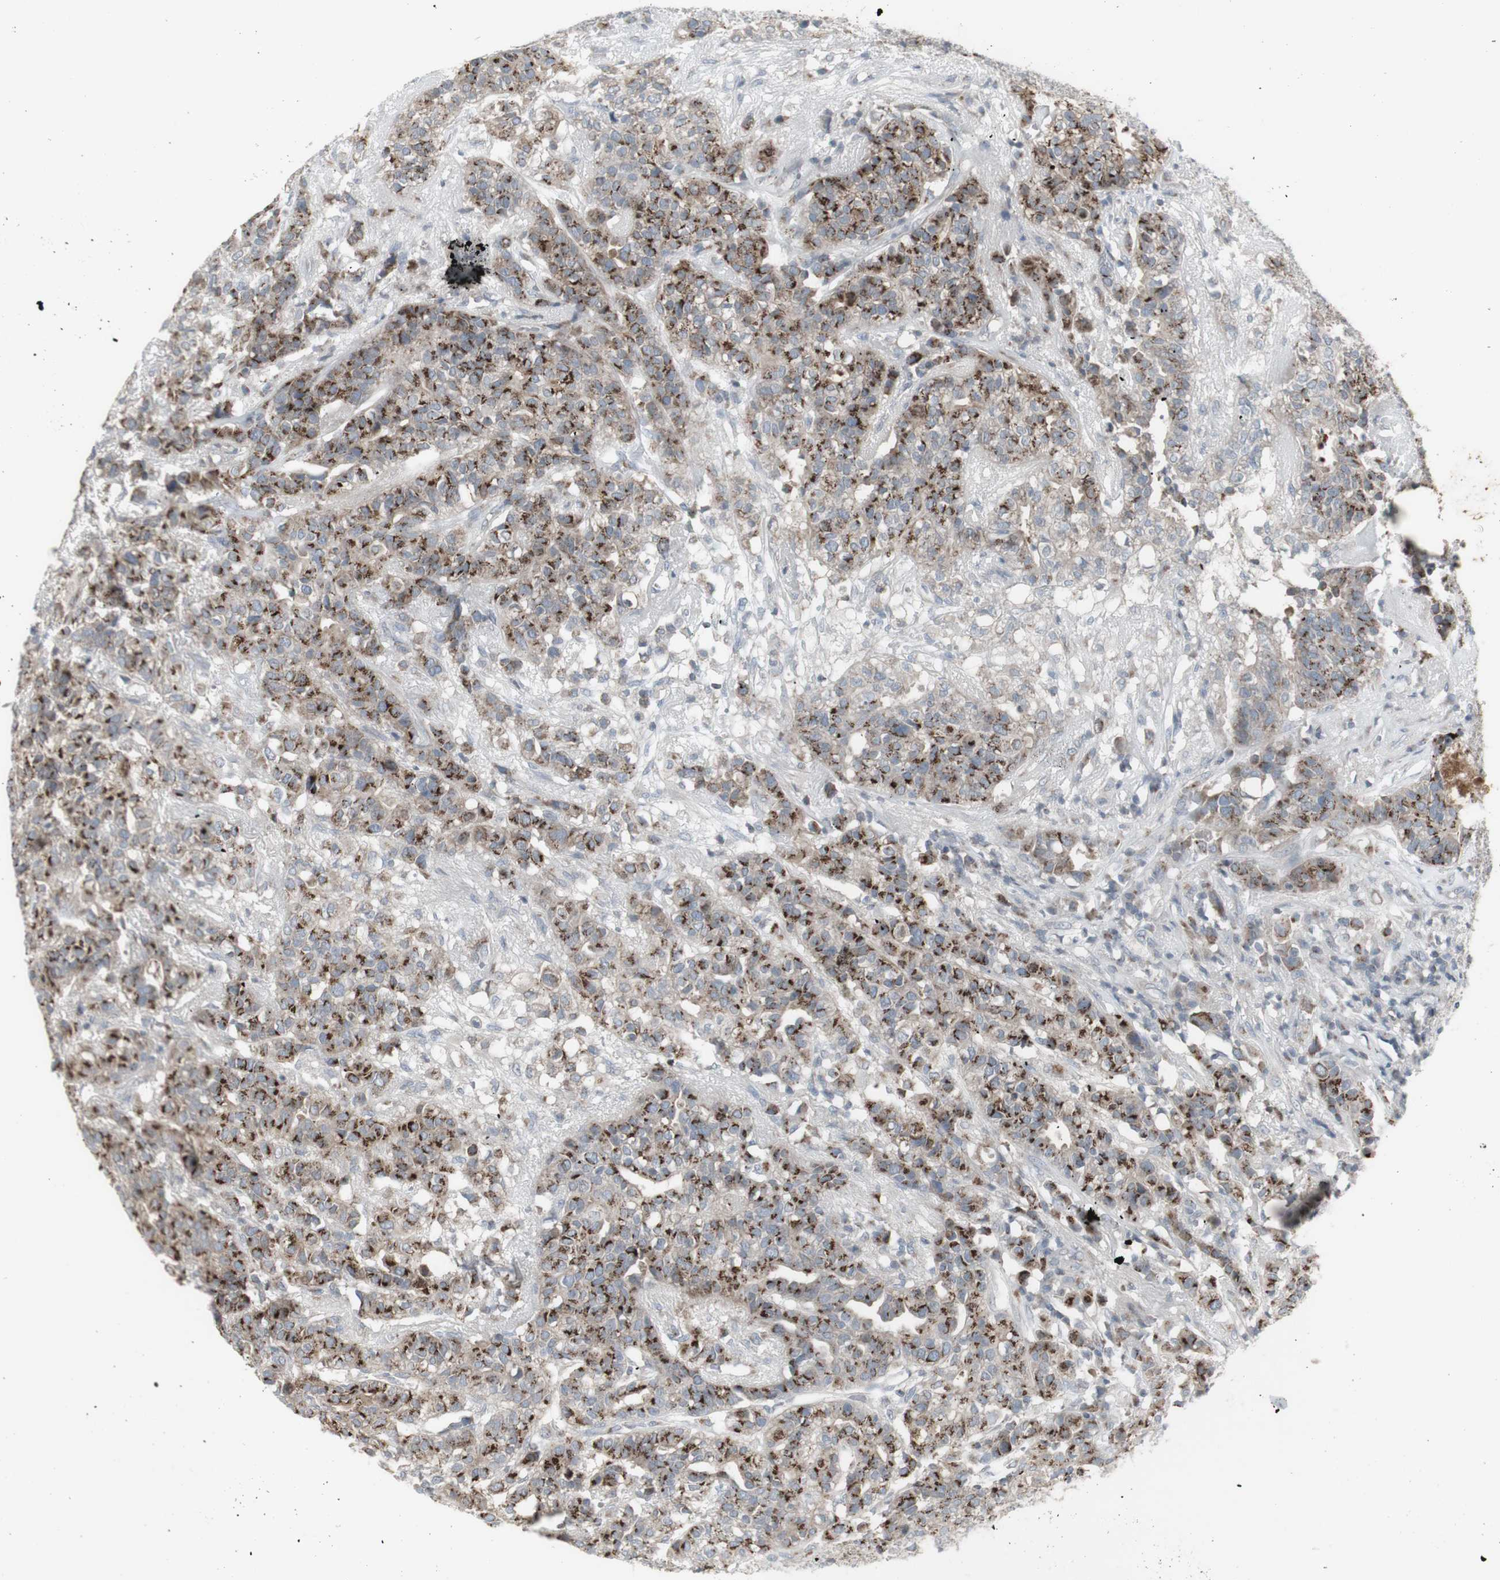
{"staining": {"intensity": "strong", "quantity": "25%-75%", "location": "cytoplasmic/membranous"}, "tissue": "head and neck cancer", "cell_type": "Tumor cells", "image_type": "cancer", "snomed": [{"axis": "morphology", "description": "Adenocarcinoma, NOS"}, {"axis": "topography", "description": "Salivary gland"}, {"axis": "topography", "description": "Head-Neck"}], "caption": "An image showing strong cytoplasmic/membranous expression in about 25%-75% of tumor cells in adenocarcinoma (head and neck), as visualized by brown immunohistochemical staining.", "gene": "GALNT6", "patient": {"sex": "female", "age": 65}}